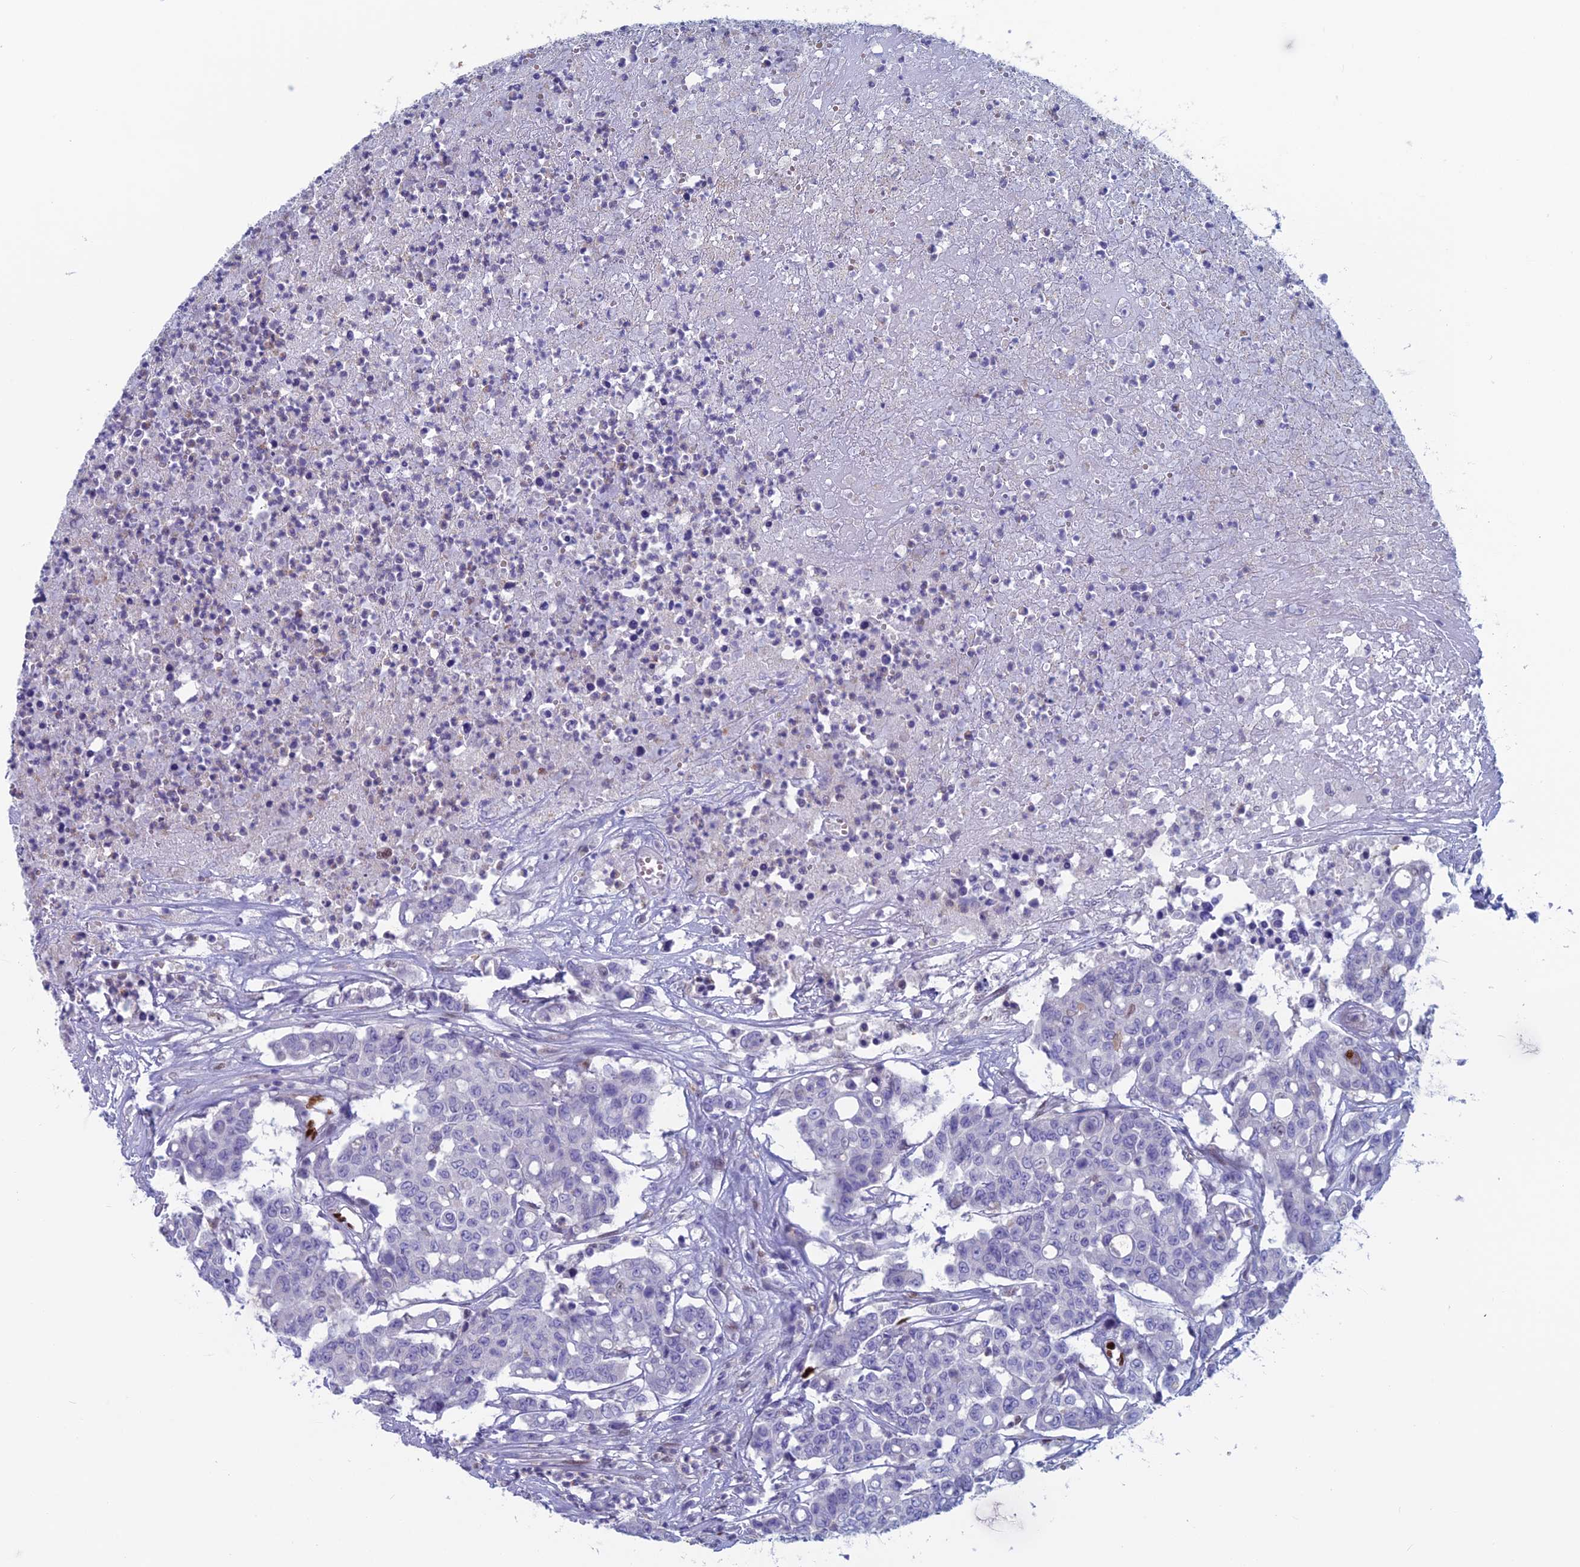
{"staining": {"intensity": "negative", "quantity": "none", "location": "none"}, "tissue": "colorectal cancer", "cell_type": "Tumor cells", "image_type": "cancer", "snomed": [{"axis": "morphology", "description": "Adenocarcinoma, NOS"}, {"axis": "topography", "description": "Colon"}], "caption": "Immunohistochemical staining of human adenocarcinoma (colorectal) exhibits no significant staining in tumor cells. The staining is performed using DAB (3,3'-diaminobenzidine) brown chromogen with nuclei counter-stained in using hematoxylin.", "gene": "NOL4L", "patient": {"sex": "male", "age": 51}}